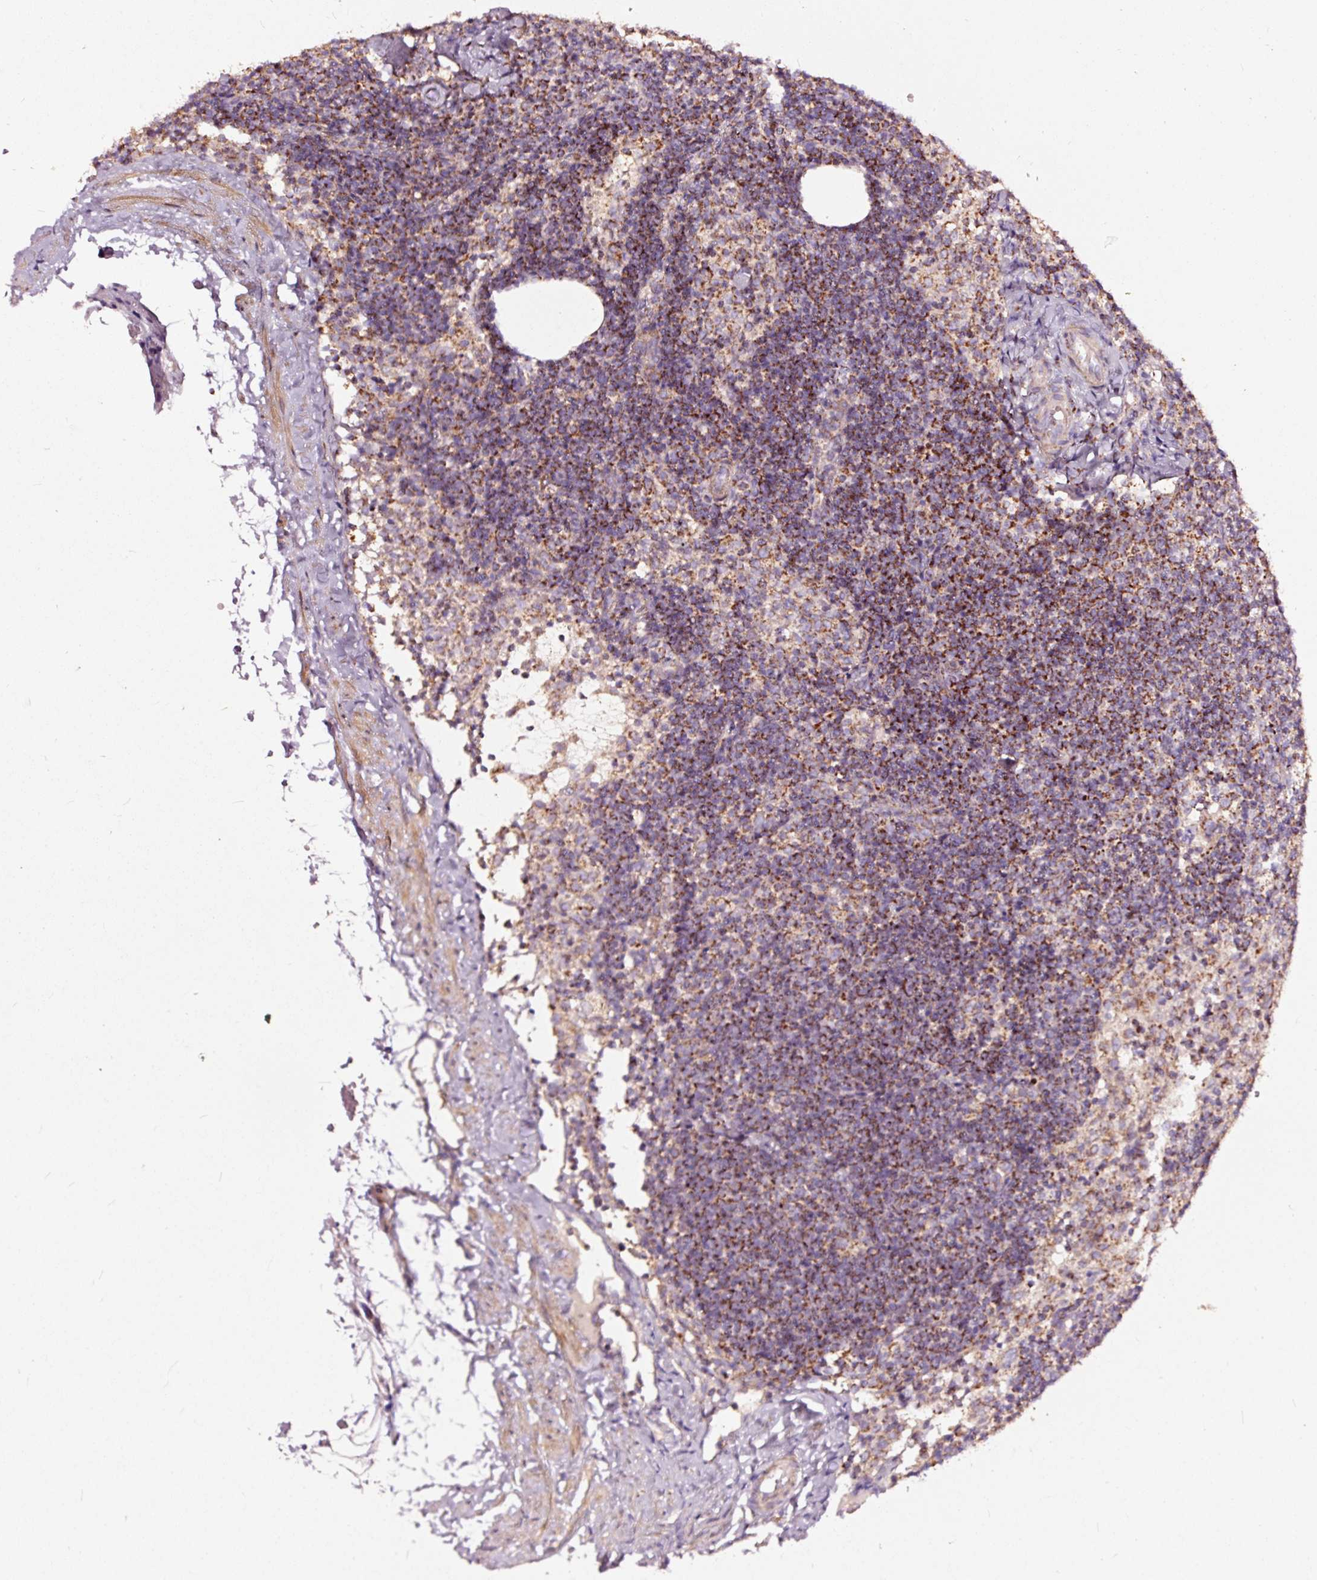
{"staining": {"intensity": "strong", "quantity": "25%-75%", "location": "cytoplasmic/membranous"}, "tissue": "lymph node", "cell_type": "Non-germinal center cells", "image_type": "normal", "snomed": [{"axis": "morphology", "description": "Normal tissue, NOS"}, {"axis": "topography", "description": "Lymph node"}], "caption": "Immunohistochemistry image of benign human lymph node stained for a protein (brown), which demonstrates high levels of strong cytoplasmic/membranous staining in approximately 25%-75% of non-germinal center cells.", "gene": "TPM1", "patient": {"sex": "female", "age": 52}}